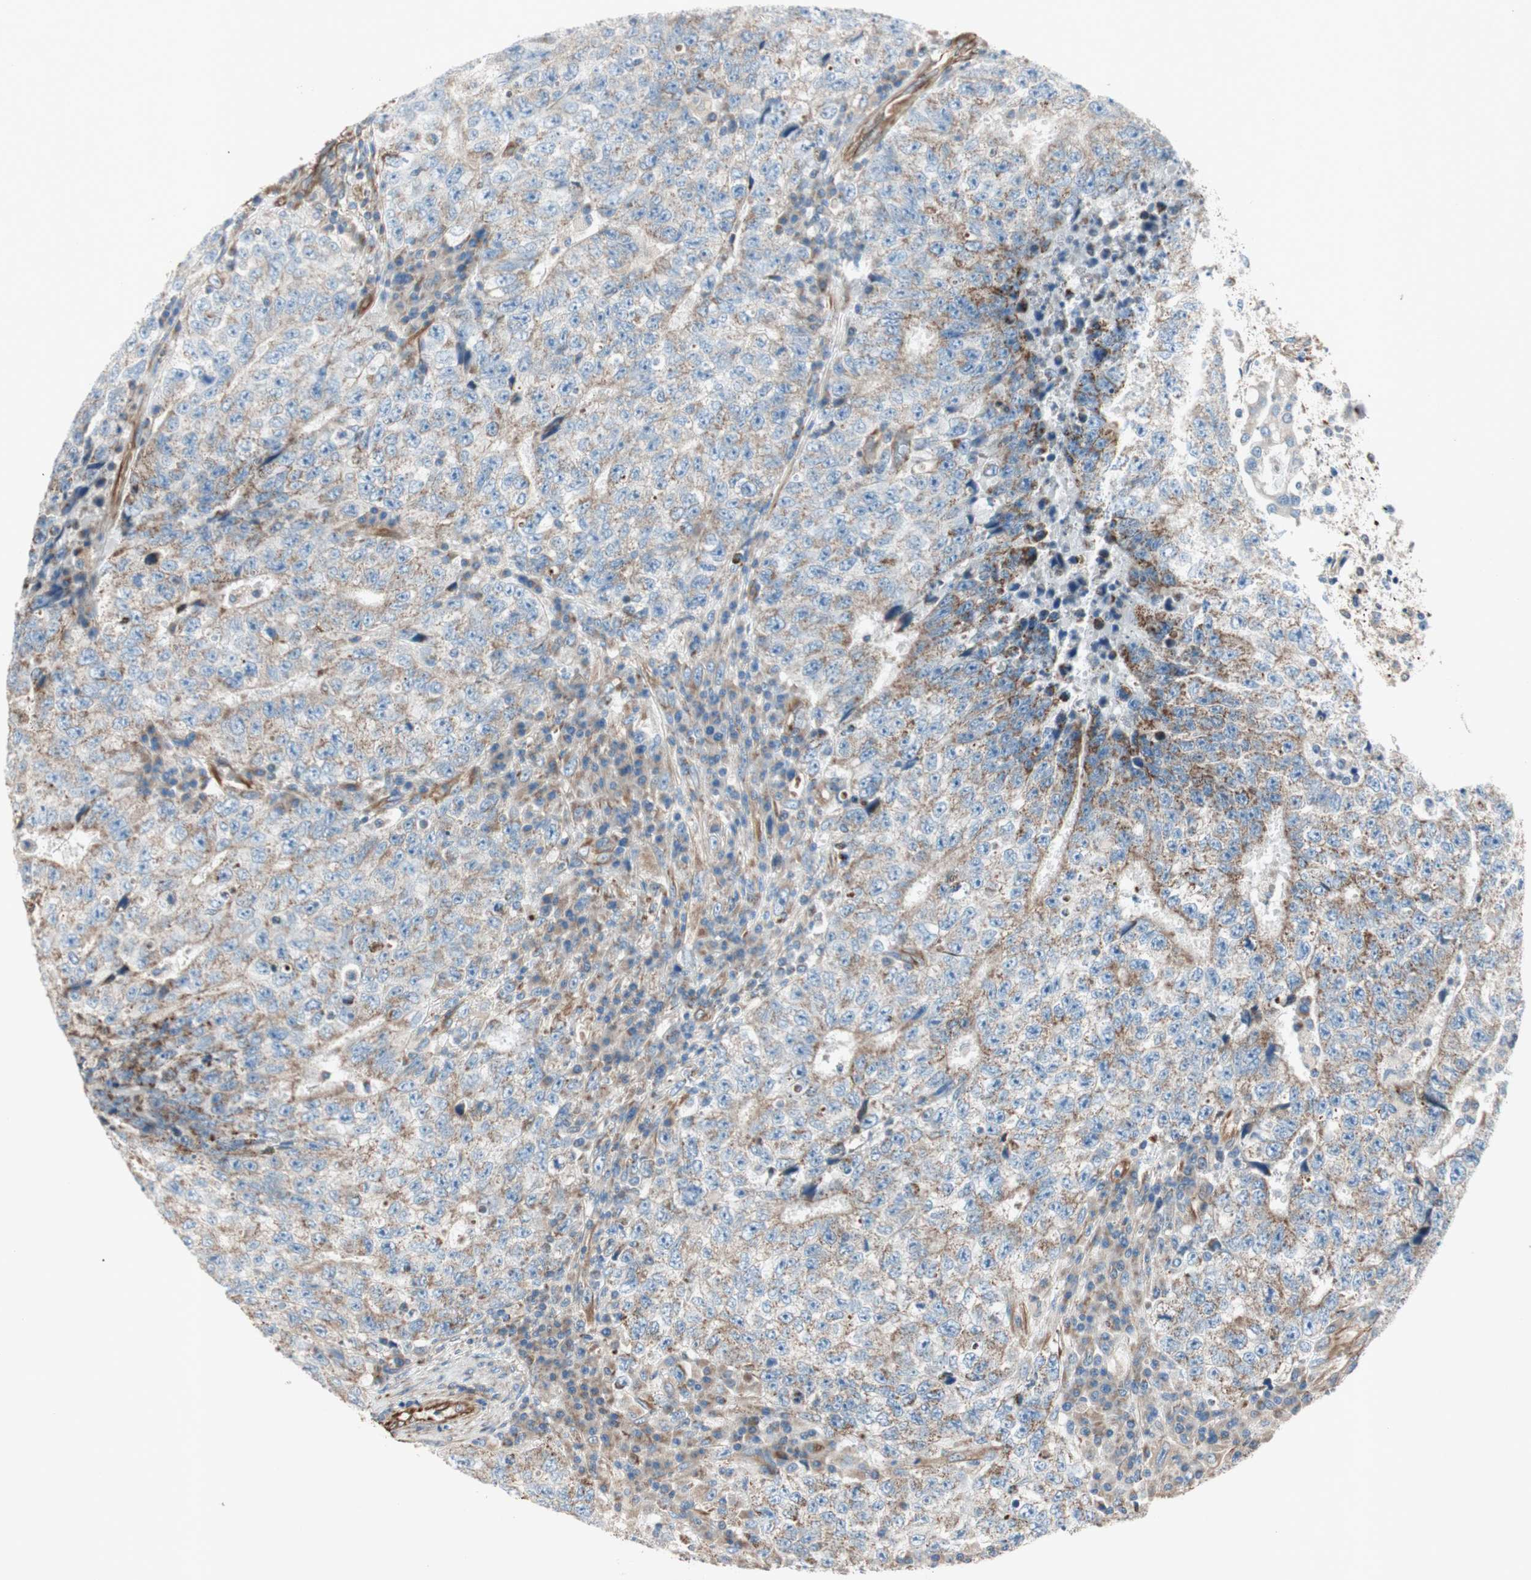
{"staining": {"intensity": "weak", "quantity": "25%-75%", "location": "cytoplasmic/membranous"}, "tissue": "testis cancer", "cell_type": "Tumor cells", "image_type": "cancer", "snomed": [{"axis": "morphology", "description": "Necrosis, NOS"}, {"axis": "morphology", "description": "Carcinoma, Embryonal, NOS"}, {"axis": "topography", "description": "Testis"}], "caption": "The image displays staining of embryonal carcinoma (testis), revealing weak cytoplasmic/membranous protein positivity (brown color) within tumor cells. The staining was performed using DAB (3,3'-diaminobenzidine), with brown indicating positive protein expression. Nuclei are stained blue with hematoxylin.", "gene": "SRCIN1", "patient": {"sex": "male", "age": 19}}